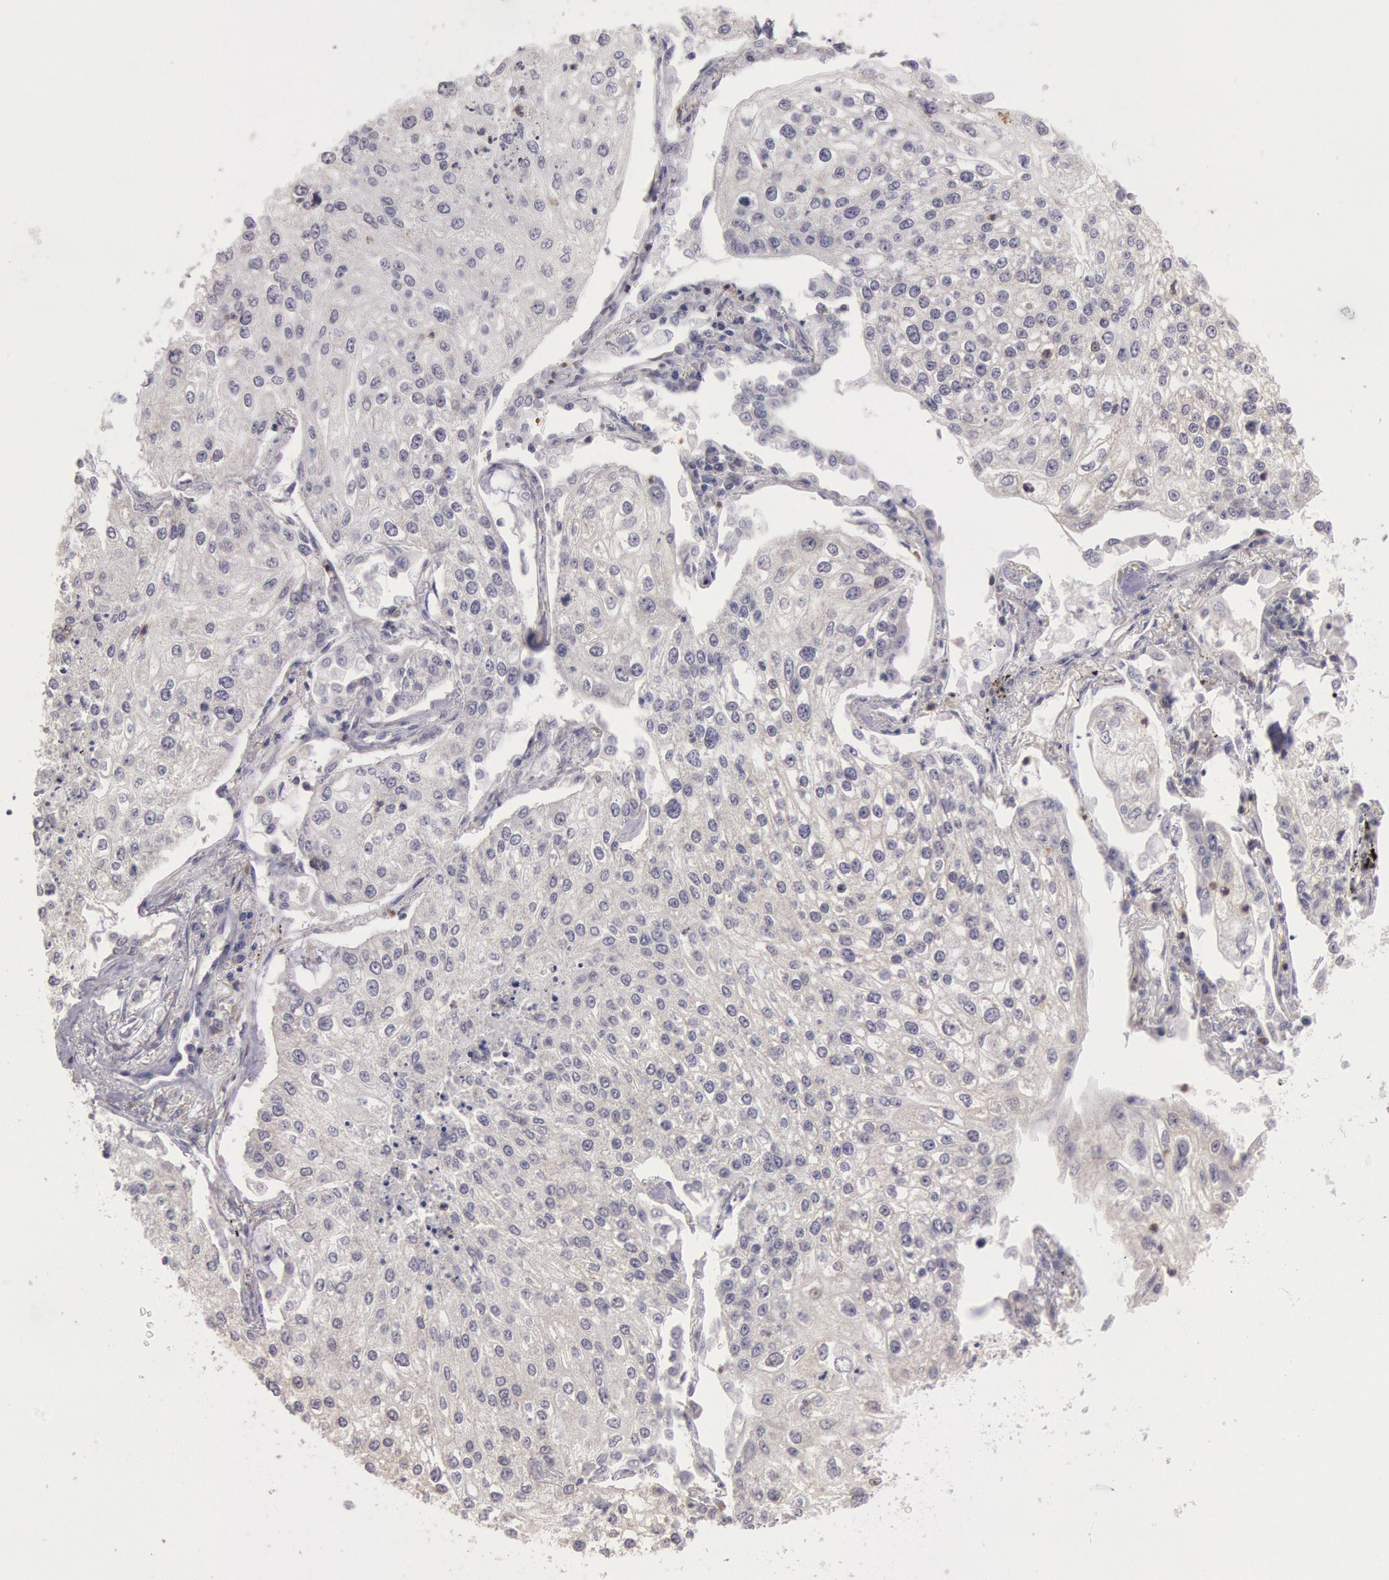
{"staining": {"intensity": "negative", "quantity": "none", "location": "none"}, "tissue": "lung cancer", "cell_type": "Tumor cells", "image_type": "cancer", "snomed": [{"axis": "morphology", "description": "Squamous cell carcinoma, NOS"}, {"axis": "topography", "description": "Lung"}], "caption": "Immunohistochemistry photomicrograph of neoplastic tissue: human lung cancer stained with DAB reveals no significant protein positivity in tumor cells.", "gene": "NMT2", "patient": {"sex": "male", "age": 75}}